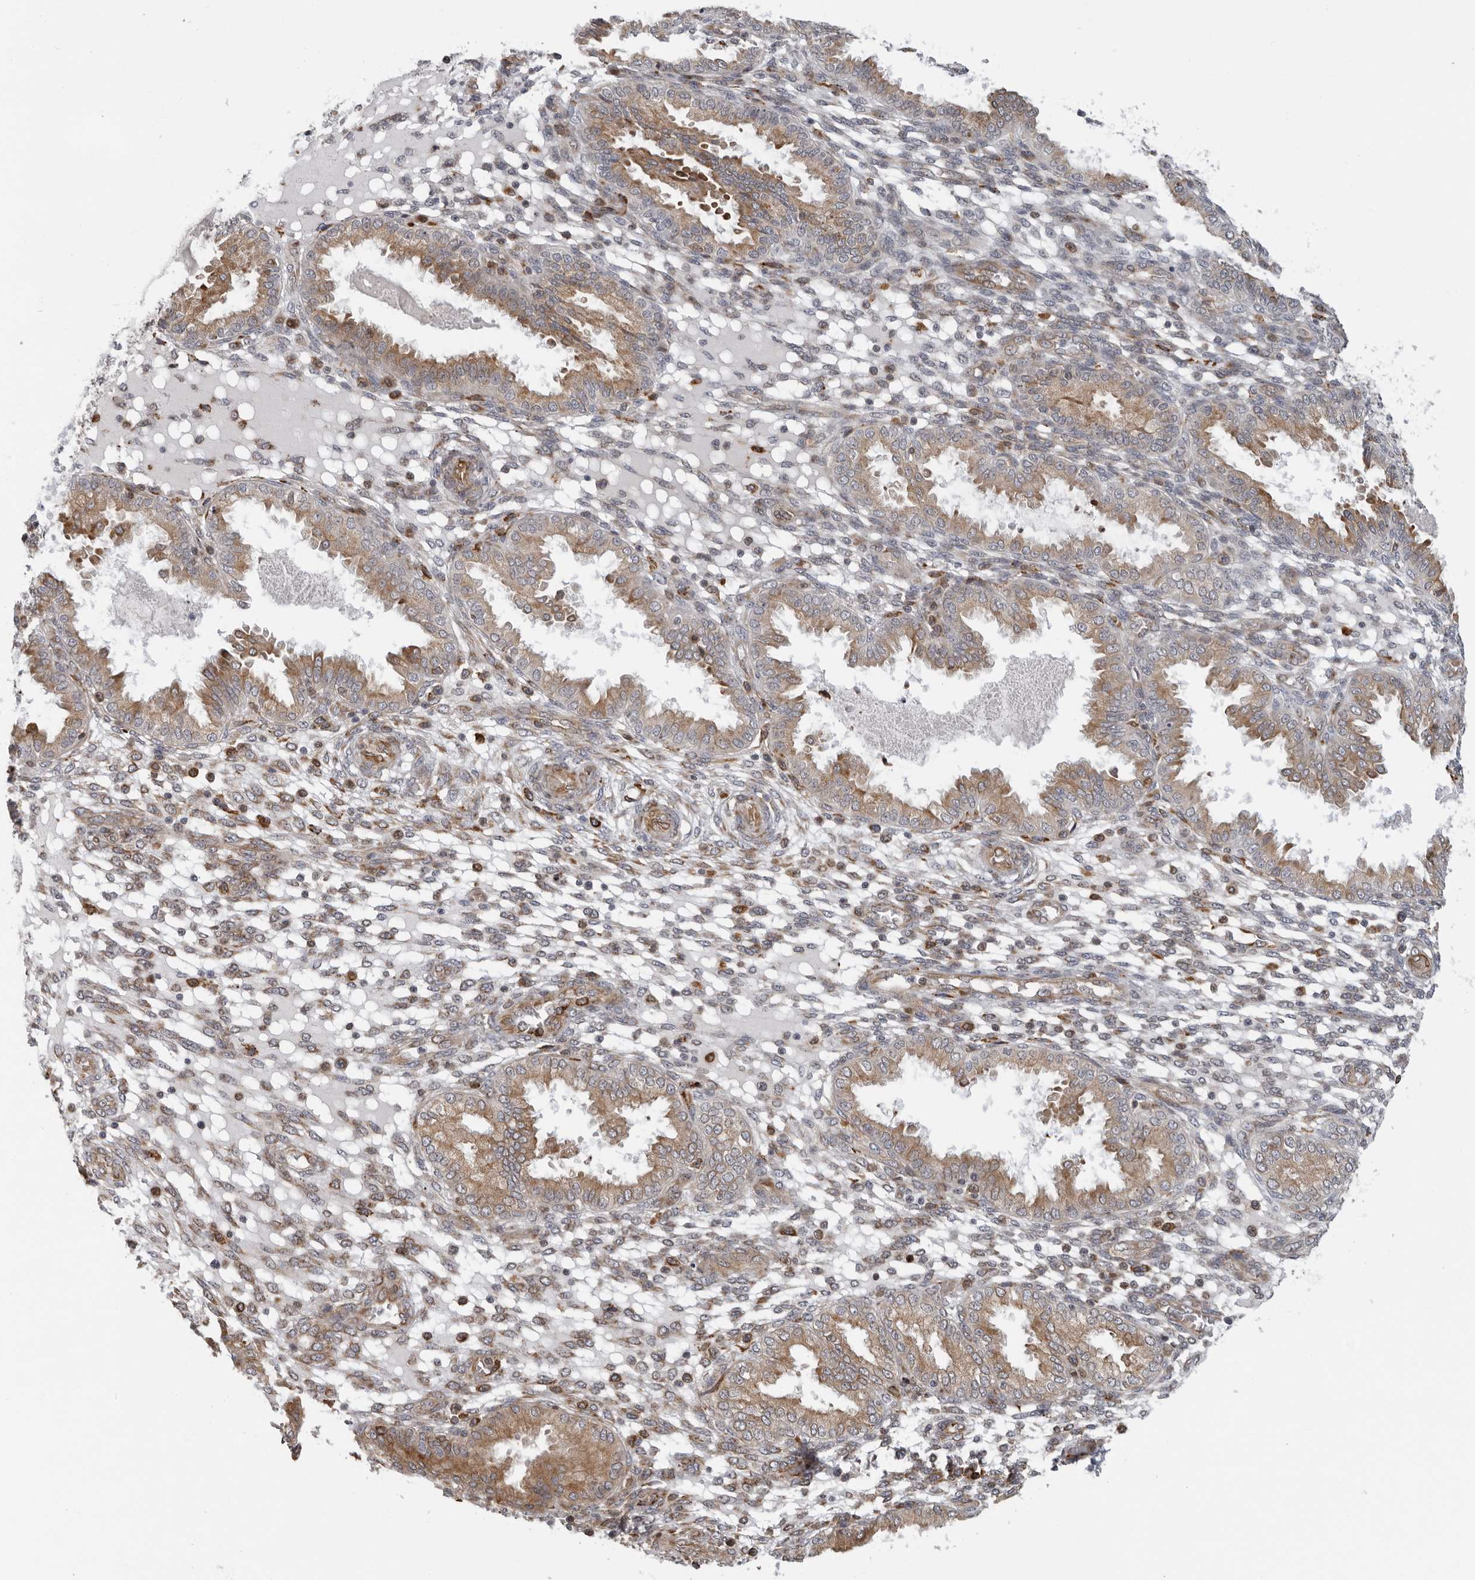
{"staining": {"intensity": "moderate", "quantity": "<25%", "location": "cytoplasmic/membranous"}, "tissue": "endometrium", "cell_type": "Cells in endometrial stroma", "image_type": "normal", "snomed": [{"axis": "morphology", "description": "Normal tissue, NOS"}, {"axis": "topography", "description": "Endometrium"}], "caption": "IHC (DAB) staining of normal human endometrium exhibits moderate cytoplasmic/membranous protein positivity in about <25% of cells in endometrial stroma.", "gene": "ALPK2", "patient": {"sex": "female", "age": 33}}